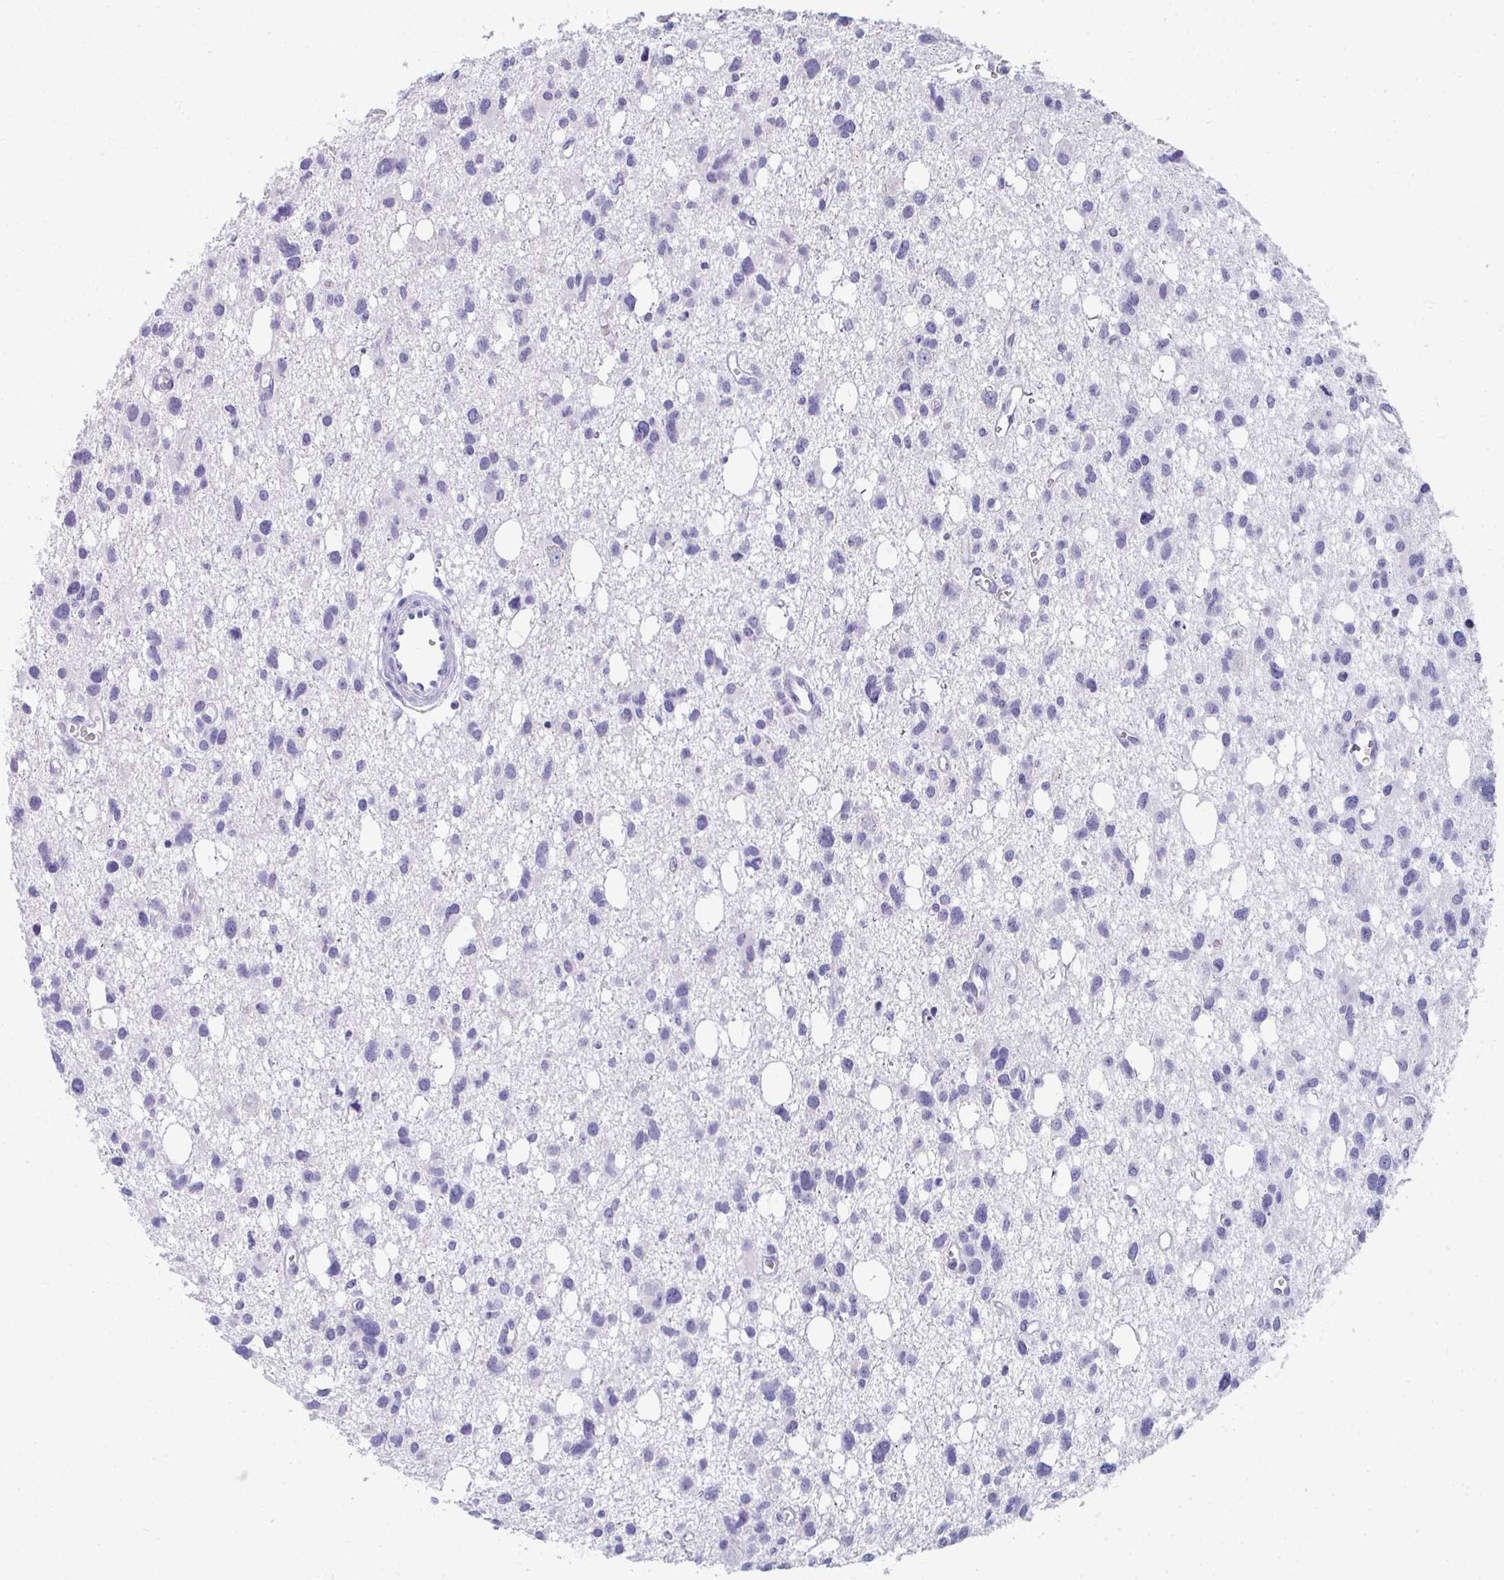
{"staining": {"intensity": "negative", "quantity": "none", "location": "none"}, "tissue": "glioma", "cell_type": "Tumor cells", "image_type": "cancer", "snomed": [{"axis": "morphology", "description": "Glioma, malignant, High grade"}, {"axis": "topography", "description": "Brain"}], "caption": "High power microscopy image of an IHC photomicrograph of glioma, revealing no significant positivity in tumor cells.", "gene": "TTC30B", "patient": {"sex": "male", "age": 23}}